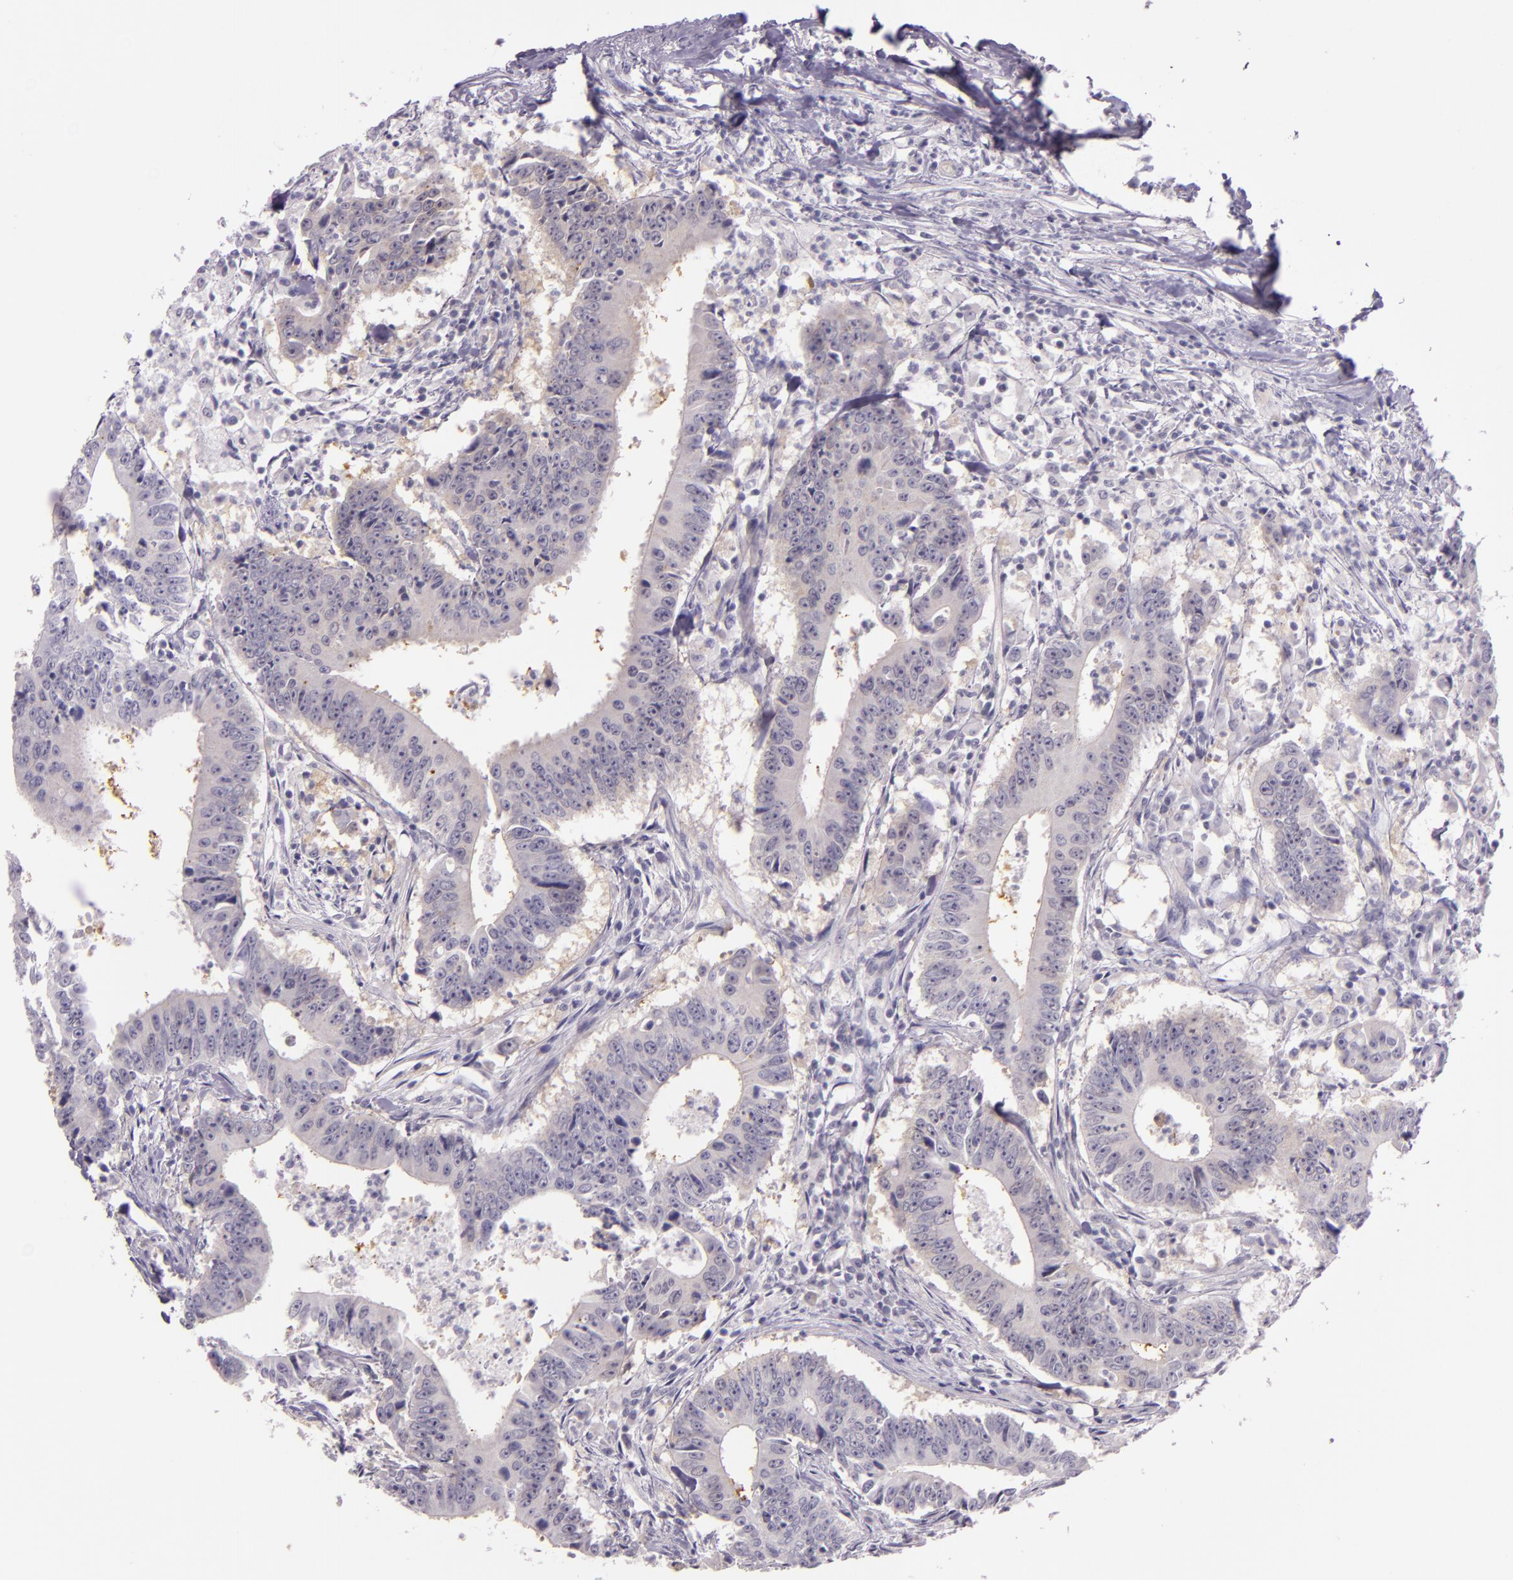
{"staining": {"intensity": "negative", "quantity": "none", "location": "none"}, "tissue": "colorectal cancer", "cell_type": "Tumor cells", "image_type": "cancer", "snomed": [{"axis": "morphology", "description": "Adenocarcinoma, NOS"}, {"axis": "topography", "description": "Colon"}], "caption": "This is an immunohistochemistry micrograph of colorectal cancer (adenocarcinoma). There is no positivity in tumor cells.", "gene": "HSPA8", "patient": {"sex": "male", "age": 55}}